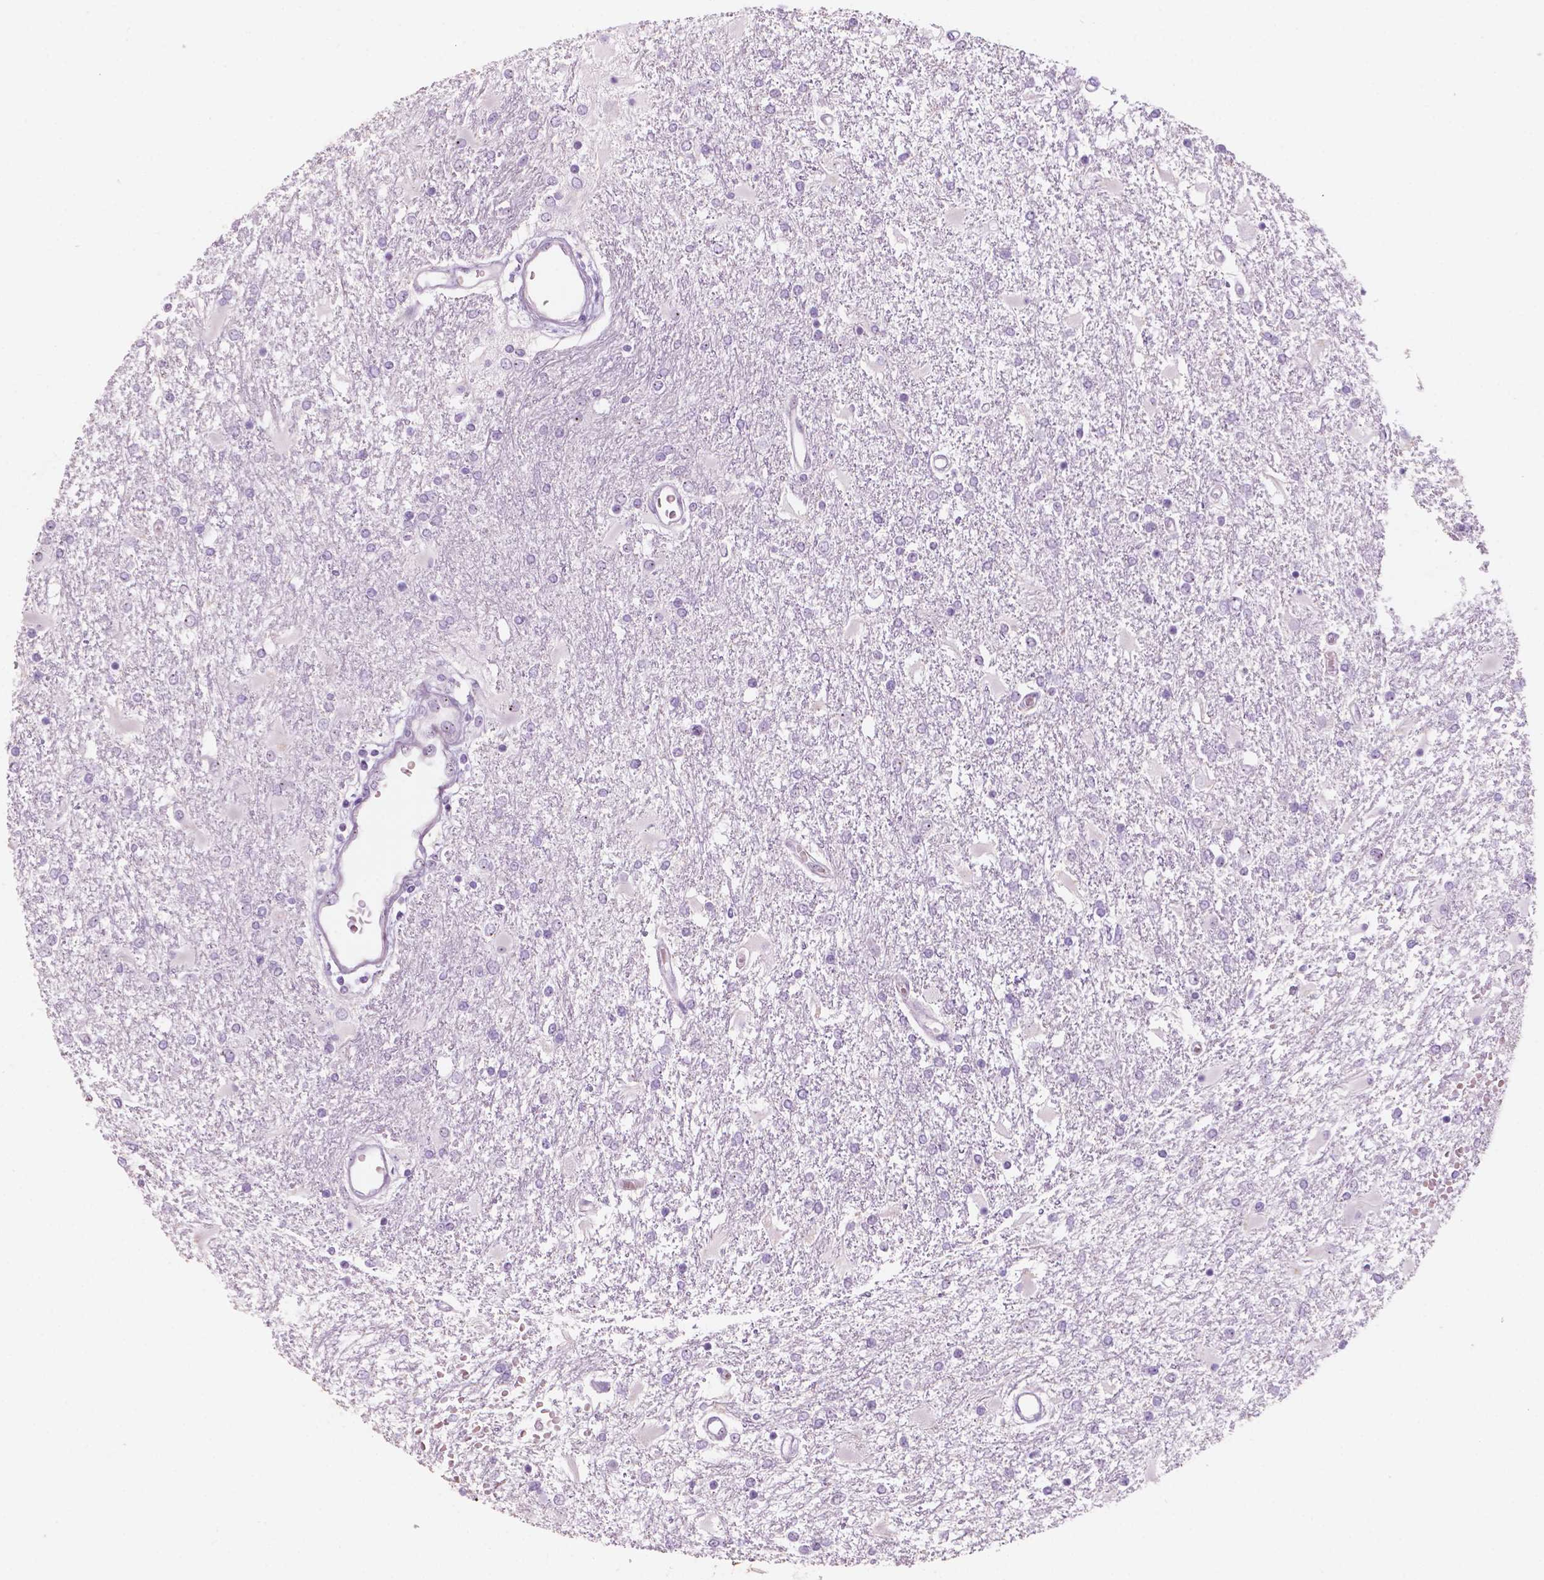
{"staining": {"intensity": "negative", "quantity": "none", "location": "none"}, "tissue": "glioma", "cell_type": "Tumor cells", "image_type": "cancer", "snomed": [{"axis": "morphology", "description": "Glioma, malignant, High grade"}, {"axis": "topography", "description": "Cerebral cortex"}], "caption": "The histopathology image demonstrates no significant positivity in tumor cells of malignant high-grade glioma. The staining is performed using DAB brown chromogen with nuclei counter-stained in using hematoxylin.", "gene": "ZNF853", "patient": {"sex": "male", "age": 79}}